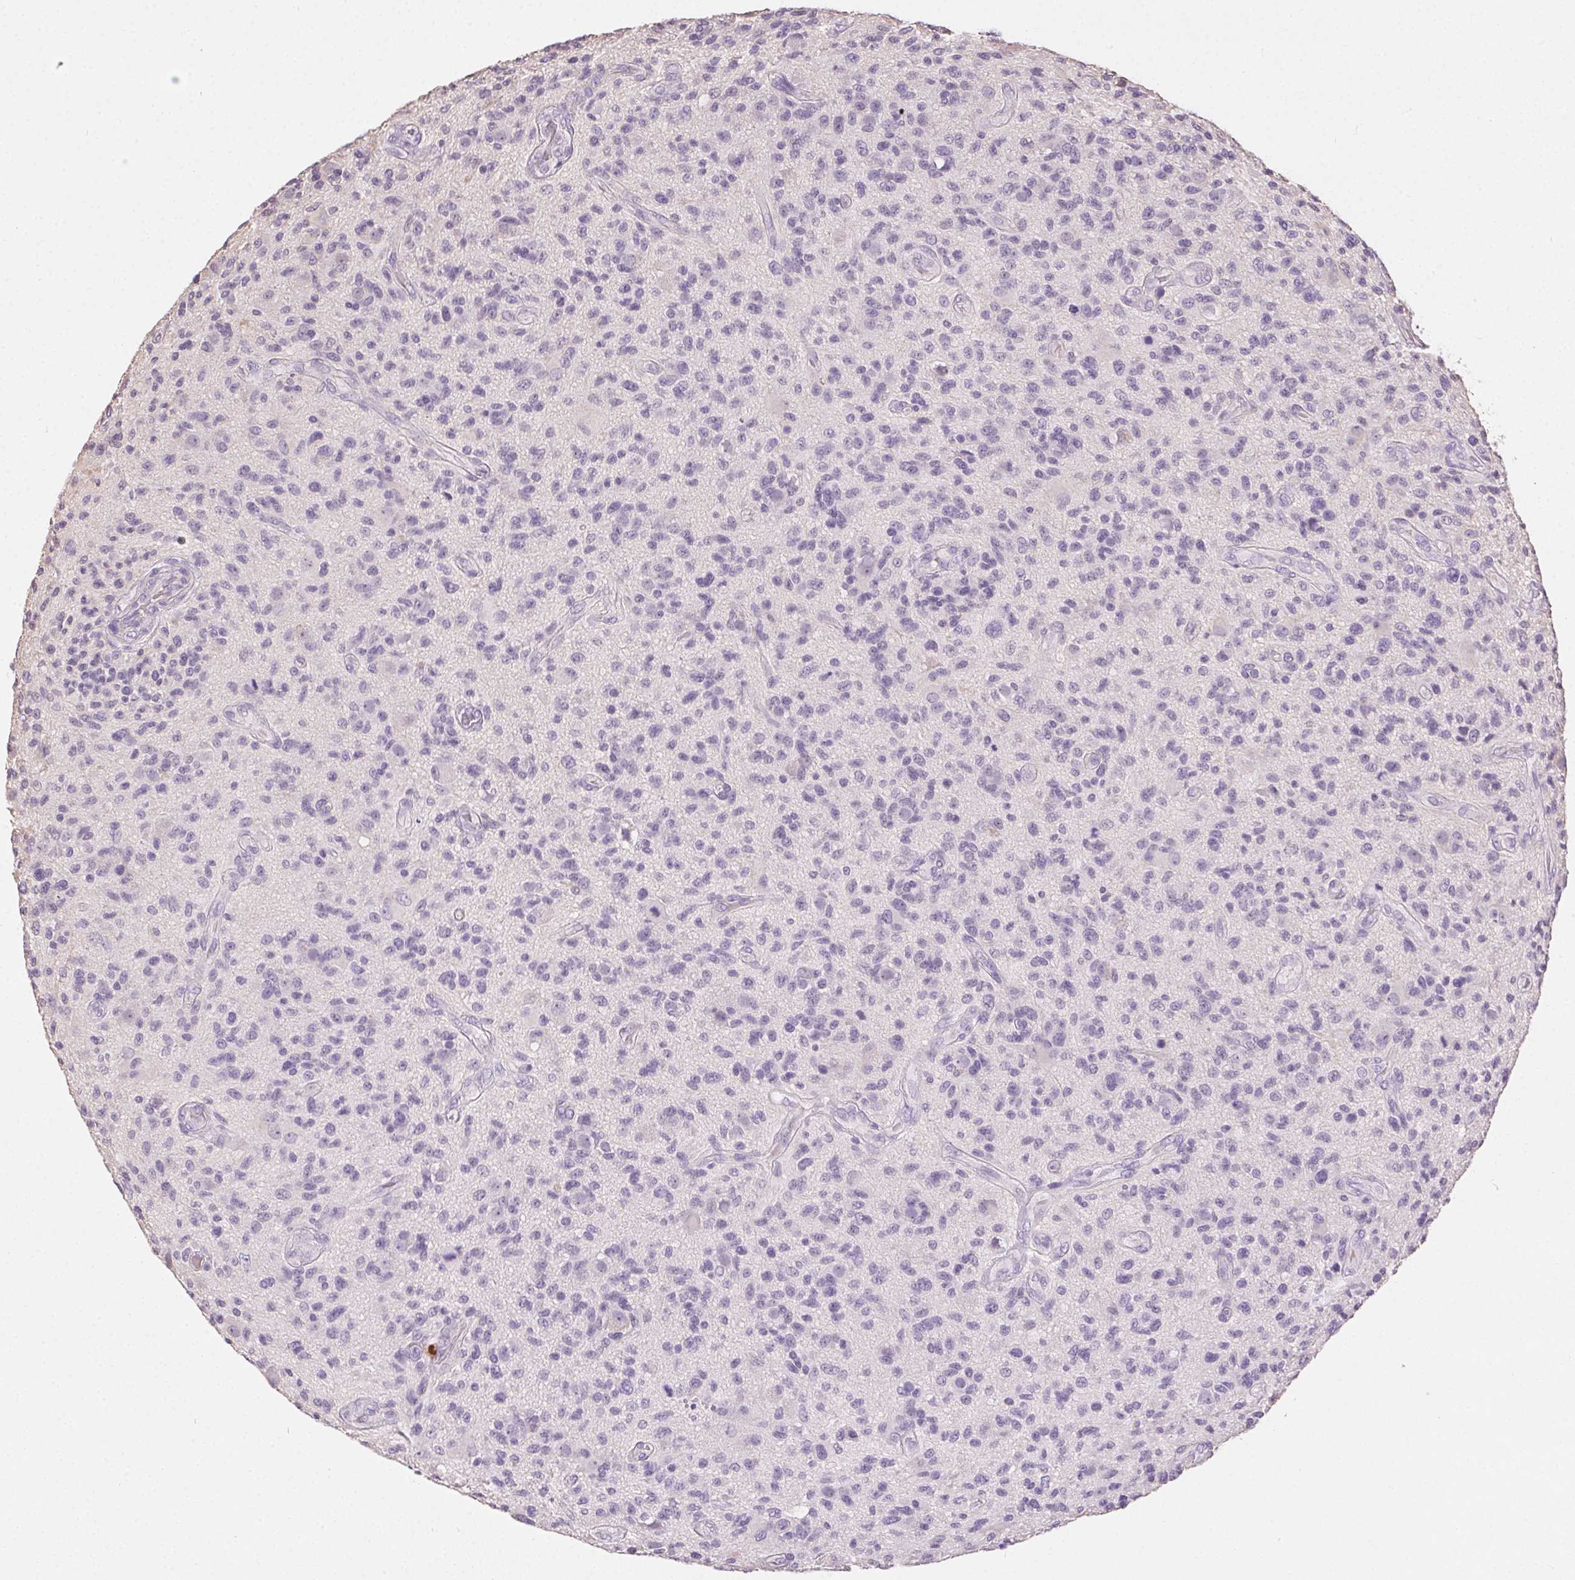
{"staining": {"intensity": "negative", "quantity": "none", "location": "none"}, "tissue": "glioma", "cell_type": "Tumor cells", "image_type": "cancer", "snomed": [{"axis": "morphology", "description": "Glioma, malignant, High grade"}, {"axis": "topography", "description": "Brain"}], "caption": "DAB (3,3'-diaminobenzidine) immunohistochemical staining of human glioma demonstrates no significant staining in tumor cells. (DAB (3,3'-diaminobenzidine) immunohistochemistry (IHC), high magnification).", "gene": "SYCE2", "patient": {"sex": "male", "age": 47}}